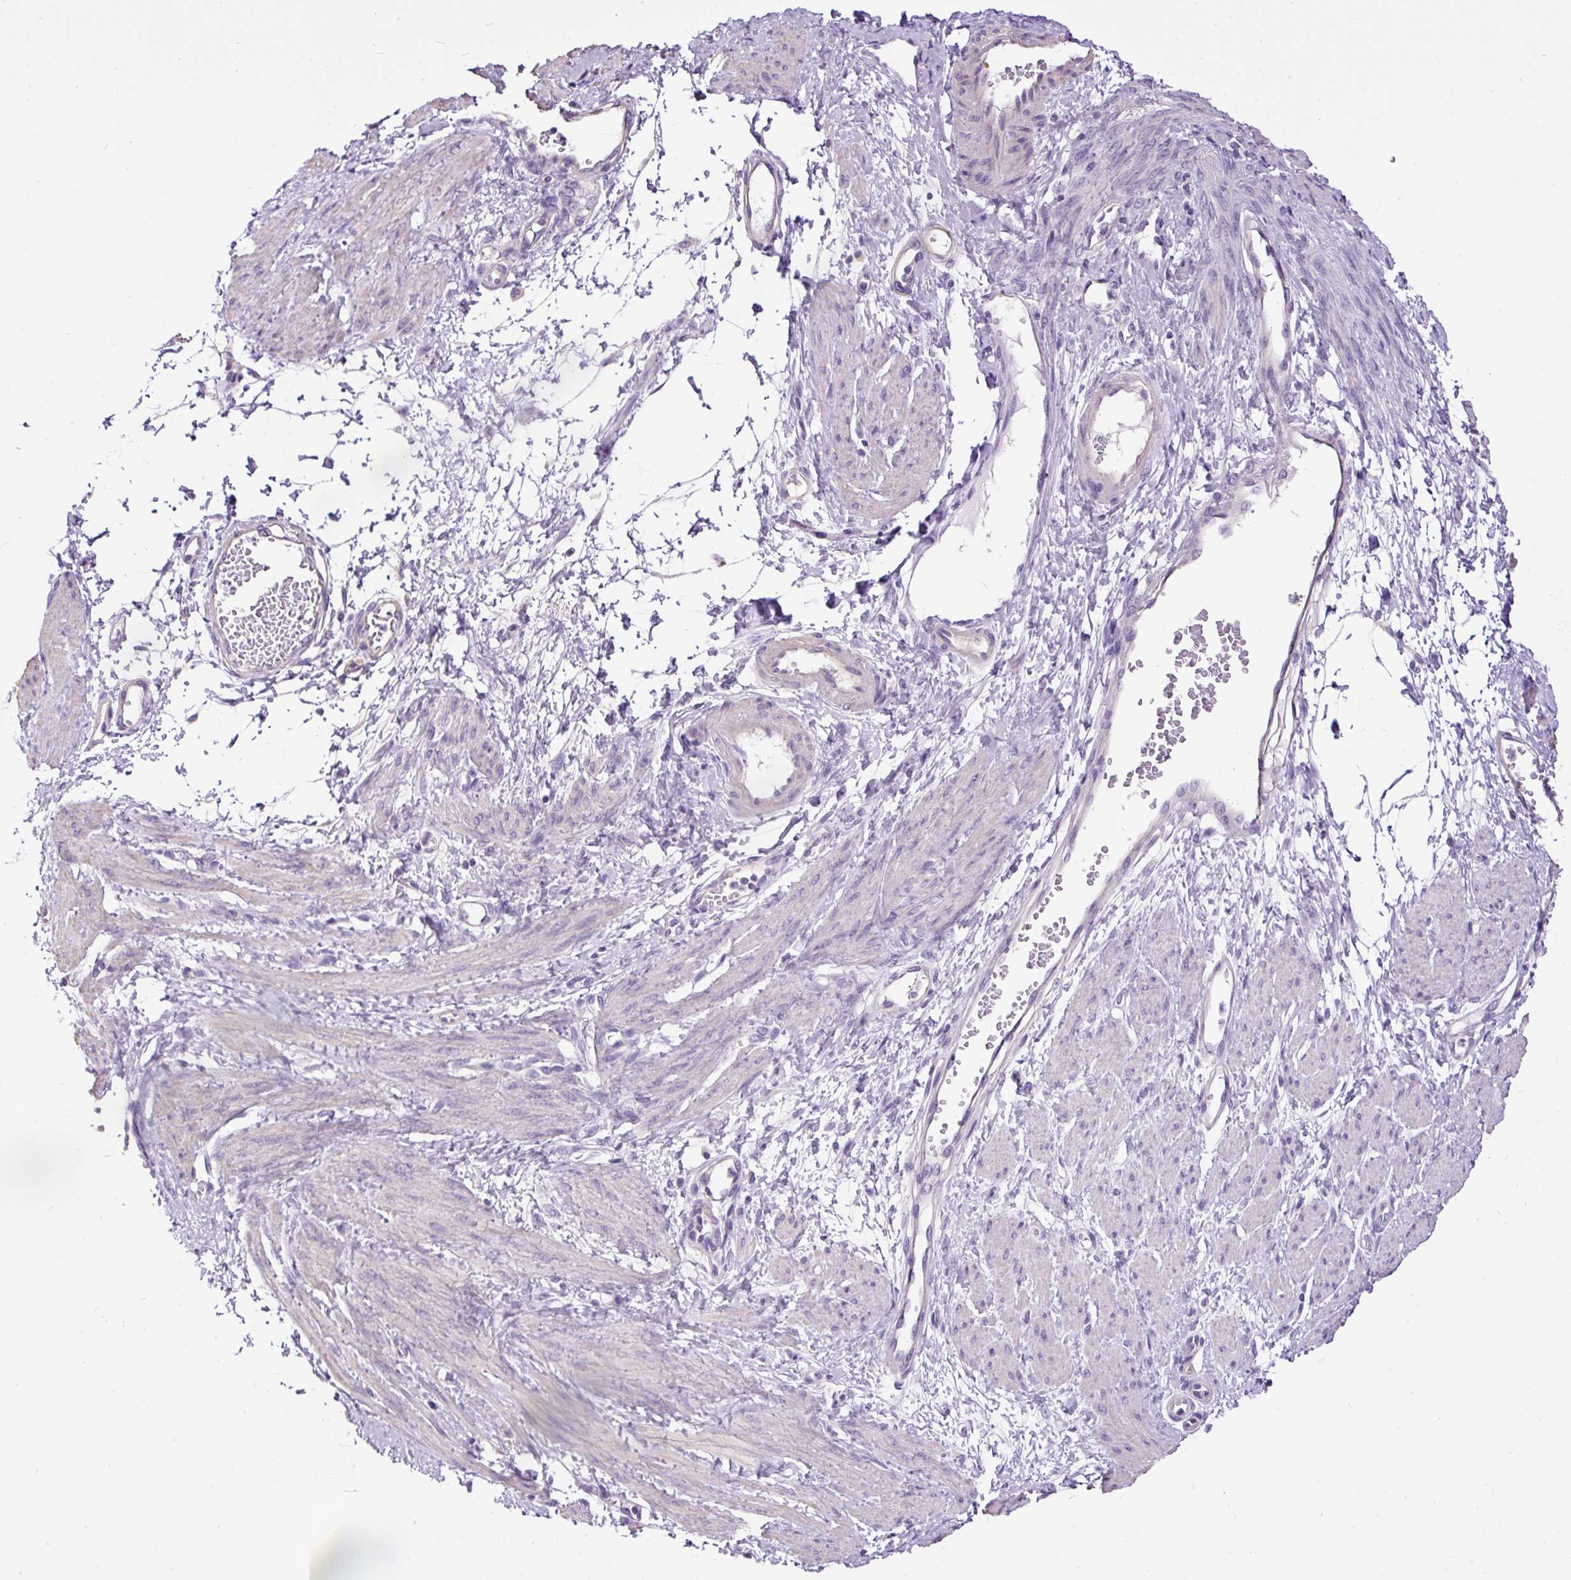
{"staining": {"intensity": "negative", "quantity": "none", "location": "none"}, "tissue": "smooth muscle", "cell_type": "Smooth muscle cells", "image_type": "normal", "snomed": [{"axis": "morphology", "description": "Normal tissue, NOS"}, {"axis": "topography", "description": "Smooth muscle"}, {"axis": "topography", "description": "Uterus"}], "caption": "A high-resolution histopathology image shows IHC staining of normal smooth muscle, which demonstrates no significant staining in smooth muscle cells. Nuclei are stained in blue.", "gene": "PDIA2", "patient": {"sex": "female", "age": 39}}